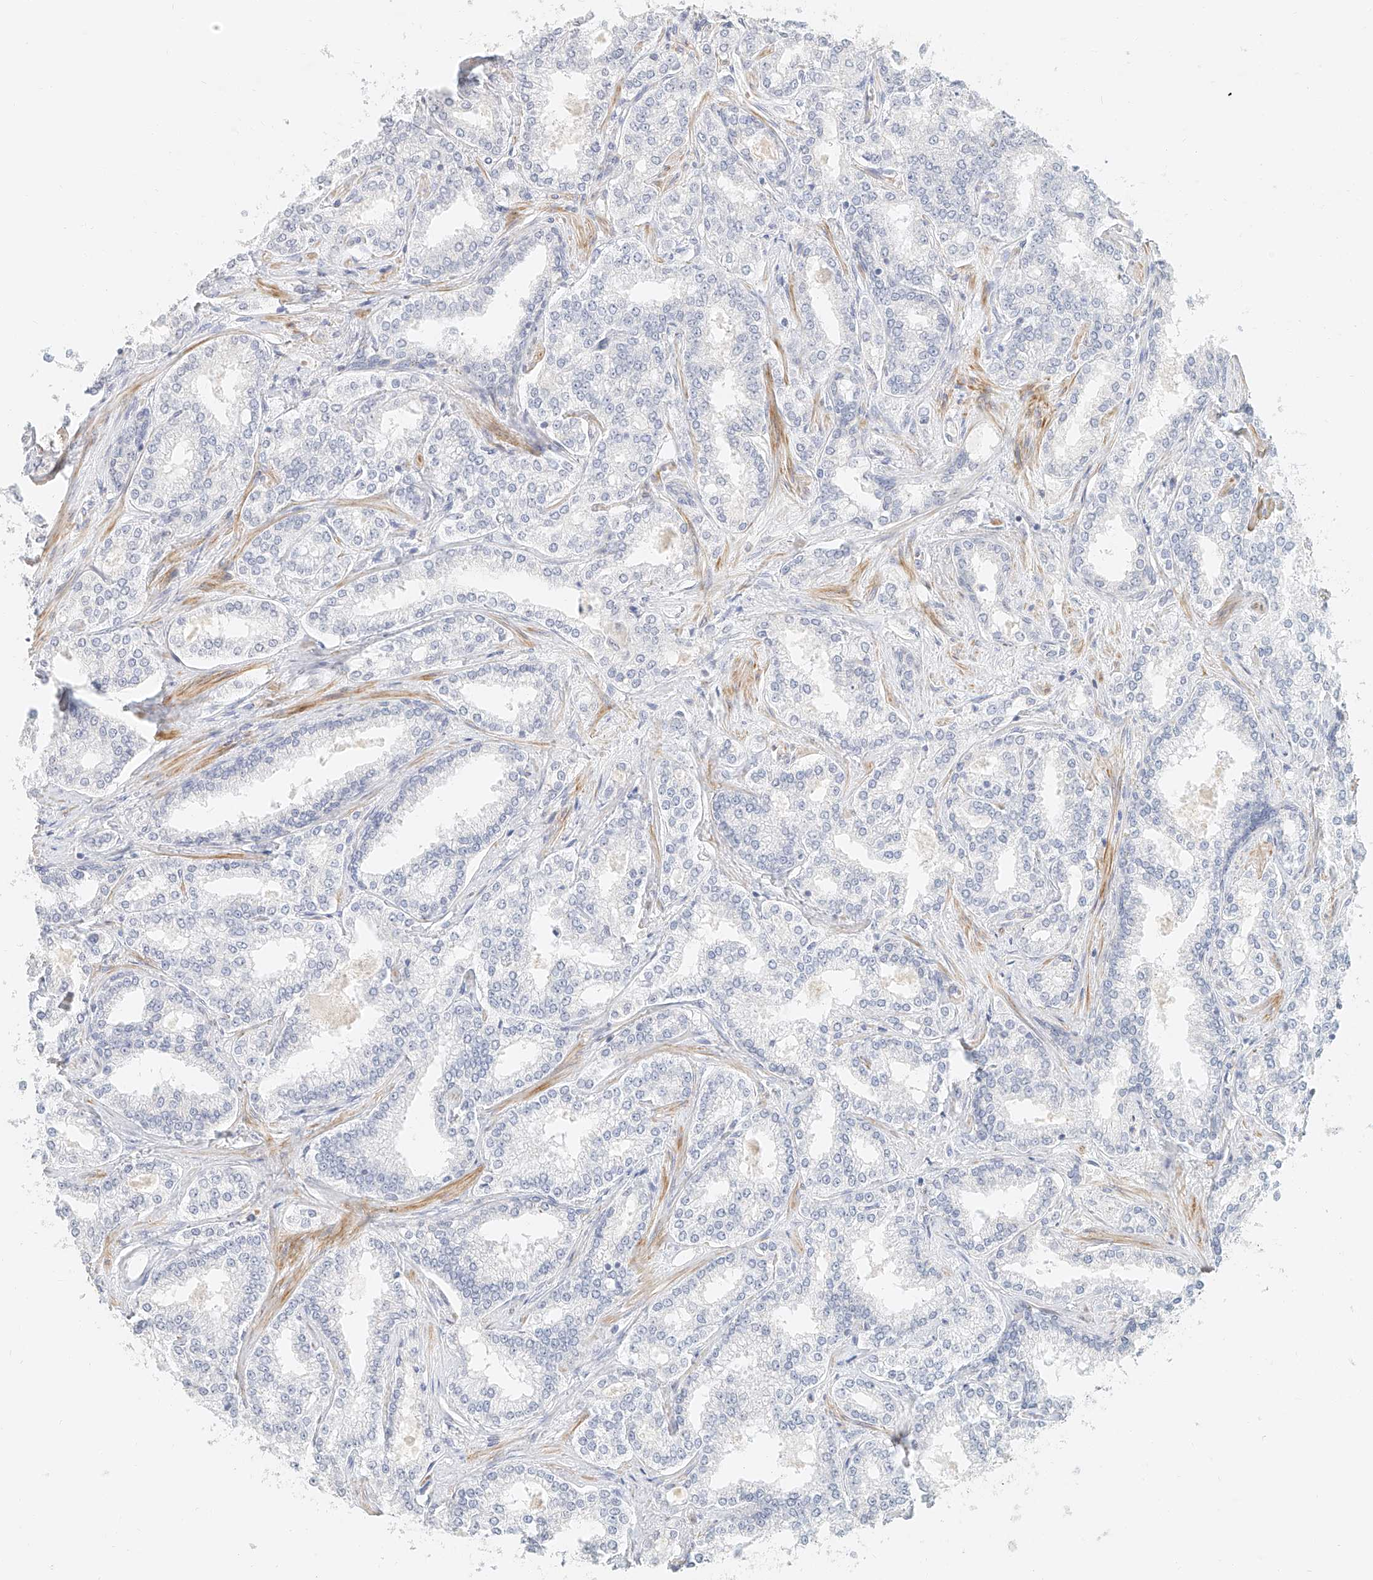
{"staining": {"intensity": "negative", "quantity": "none", "location": "none"}, "tissue": "prostate cancer", "cell_type": "Tumor cells", "image_type": "cancer", "snomed": [{"axis": "morphology", "description": "Normal tissue, NOS"}, {"axis": "morphology", "description": "Adenocarcinoma, High grade"}, {"axis": "topography", "description": "Prostate"}], "caption": "Tumor cells are negative for protein expression in human high-grade adenocarcinoma (prostate).", "gene": "CXorf58", "patient": {"sex": "male", "age": 83}}